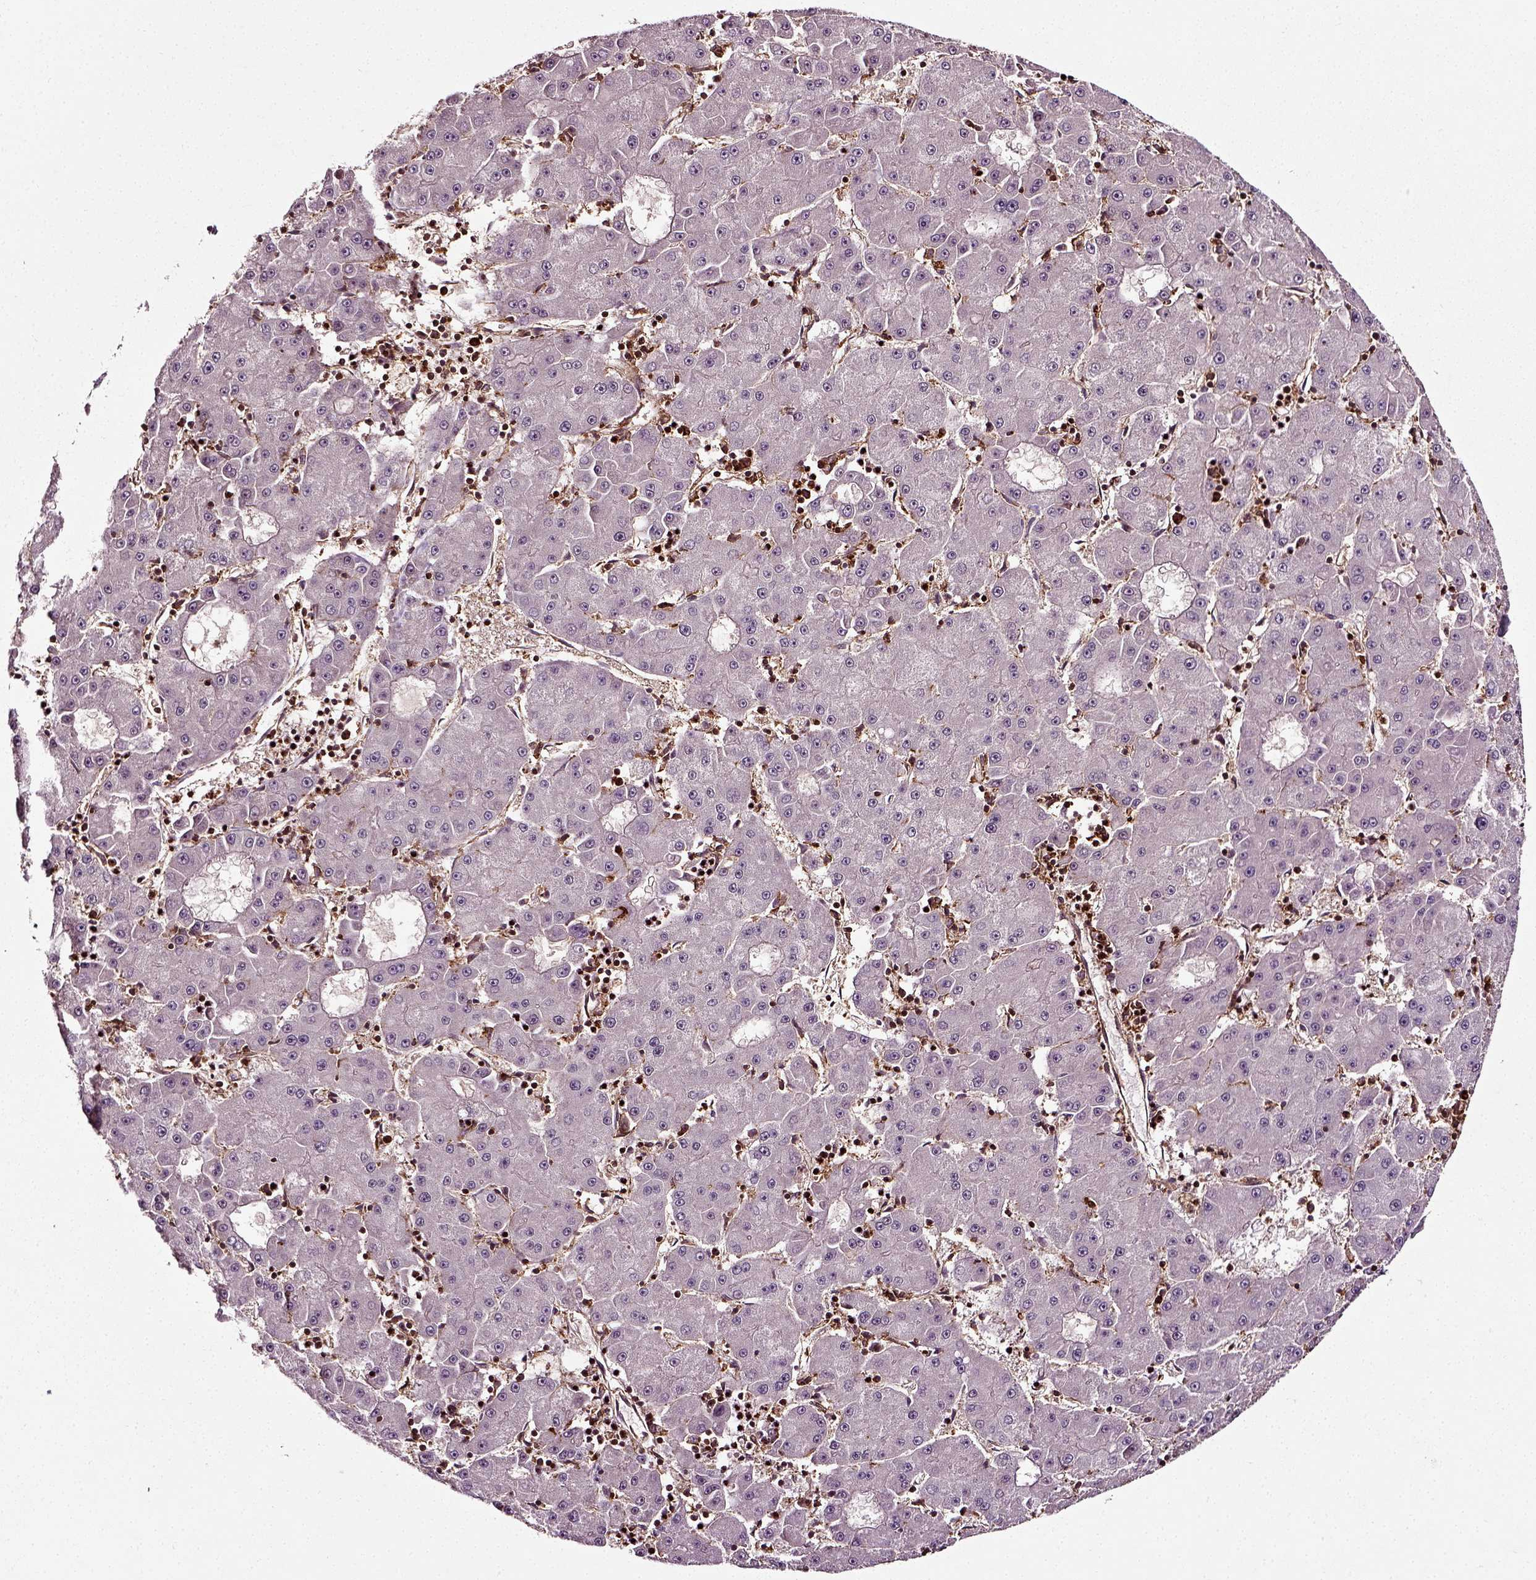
{"staining": {"intensity": "negative", "quantity": "none", "location": "none"}, "tissue": "liver cancer", "cell_type": "Tumor cells", "image_type": "cancer", "snomed": [{"axis": "morphology", "description": "Carcinoma, Hepatocellular, NOS"}, {"axis": "topography", "description": "Liver"}], "caption": "Tumor cells are negative for protein expression in human liver cancer. The staining is performed using DAB (3,3'-diaminobenzidine) brown chromogen with nuclei counter-stained in using hematoxylin.", "gene": "RHOF", "patient": {"sex": "male", "age": 73}}